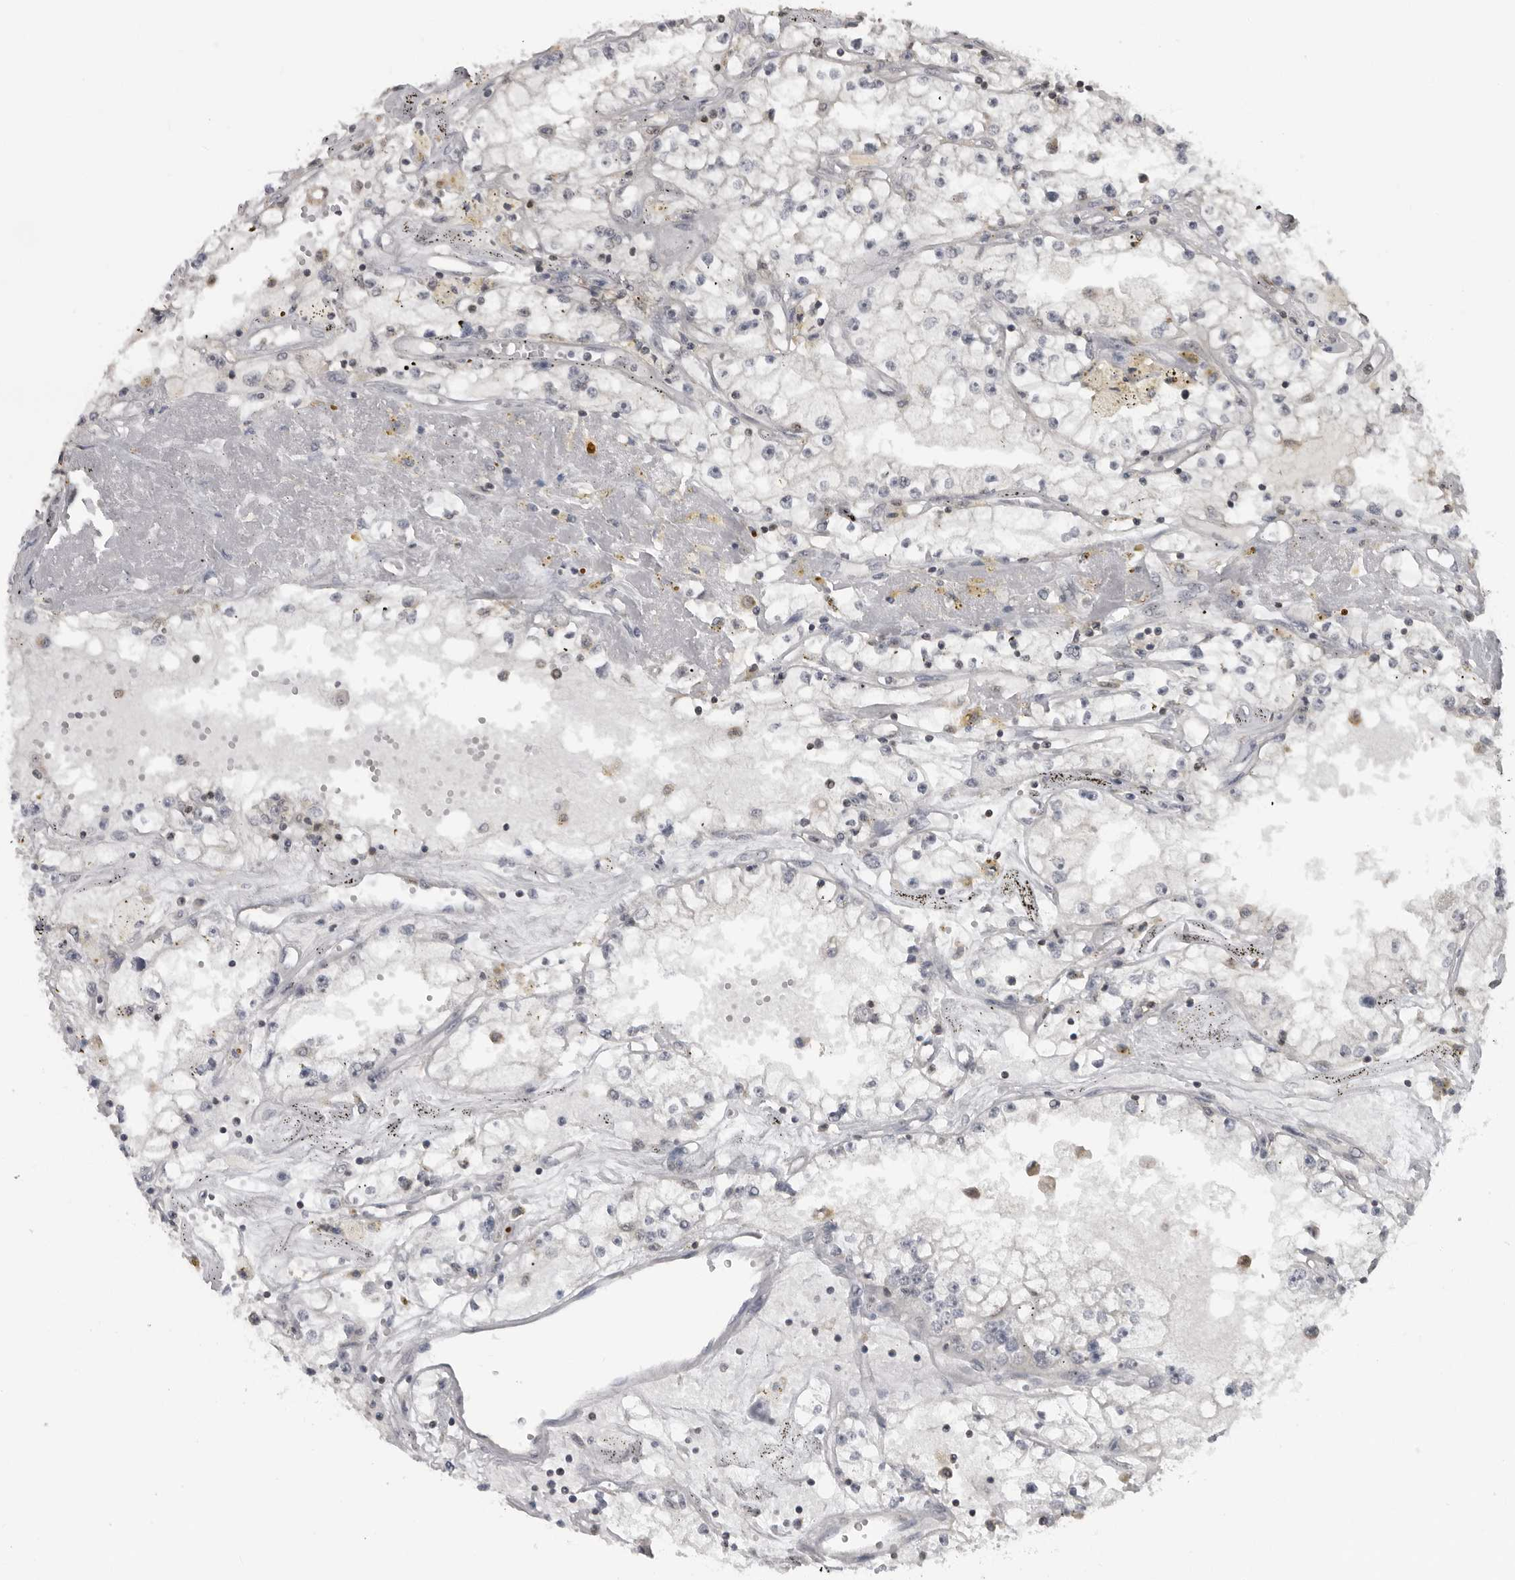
{"staining": {"intensity": "negative", "quantity": "none", "location": "none"}, "tissue": "renal cancer", "cell_type": "Tumor cells", "image_type": "cancer", "snomed": [{"axis": "morphology", "description": "Adenocarcinoma, NOS"}, {"axis": "topography", "description": "Kidney"}], "caption": "High magnification brightfield microscopy of adenocarcinoma (renal) stained with DAB (brown) and counterstained with hematoxylin (blue): tumor cells show no significant expression.", "gene": "PDCL3", "patient": {"sex": "male", "age": 56}}